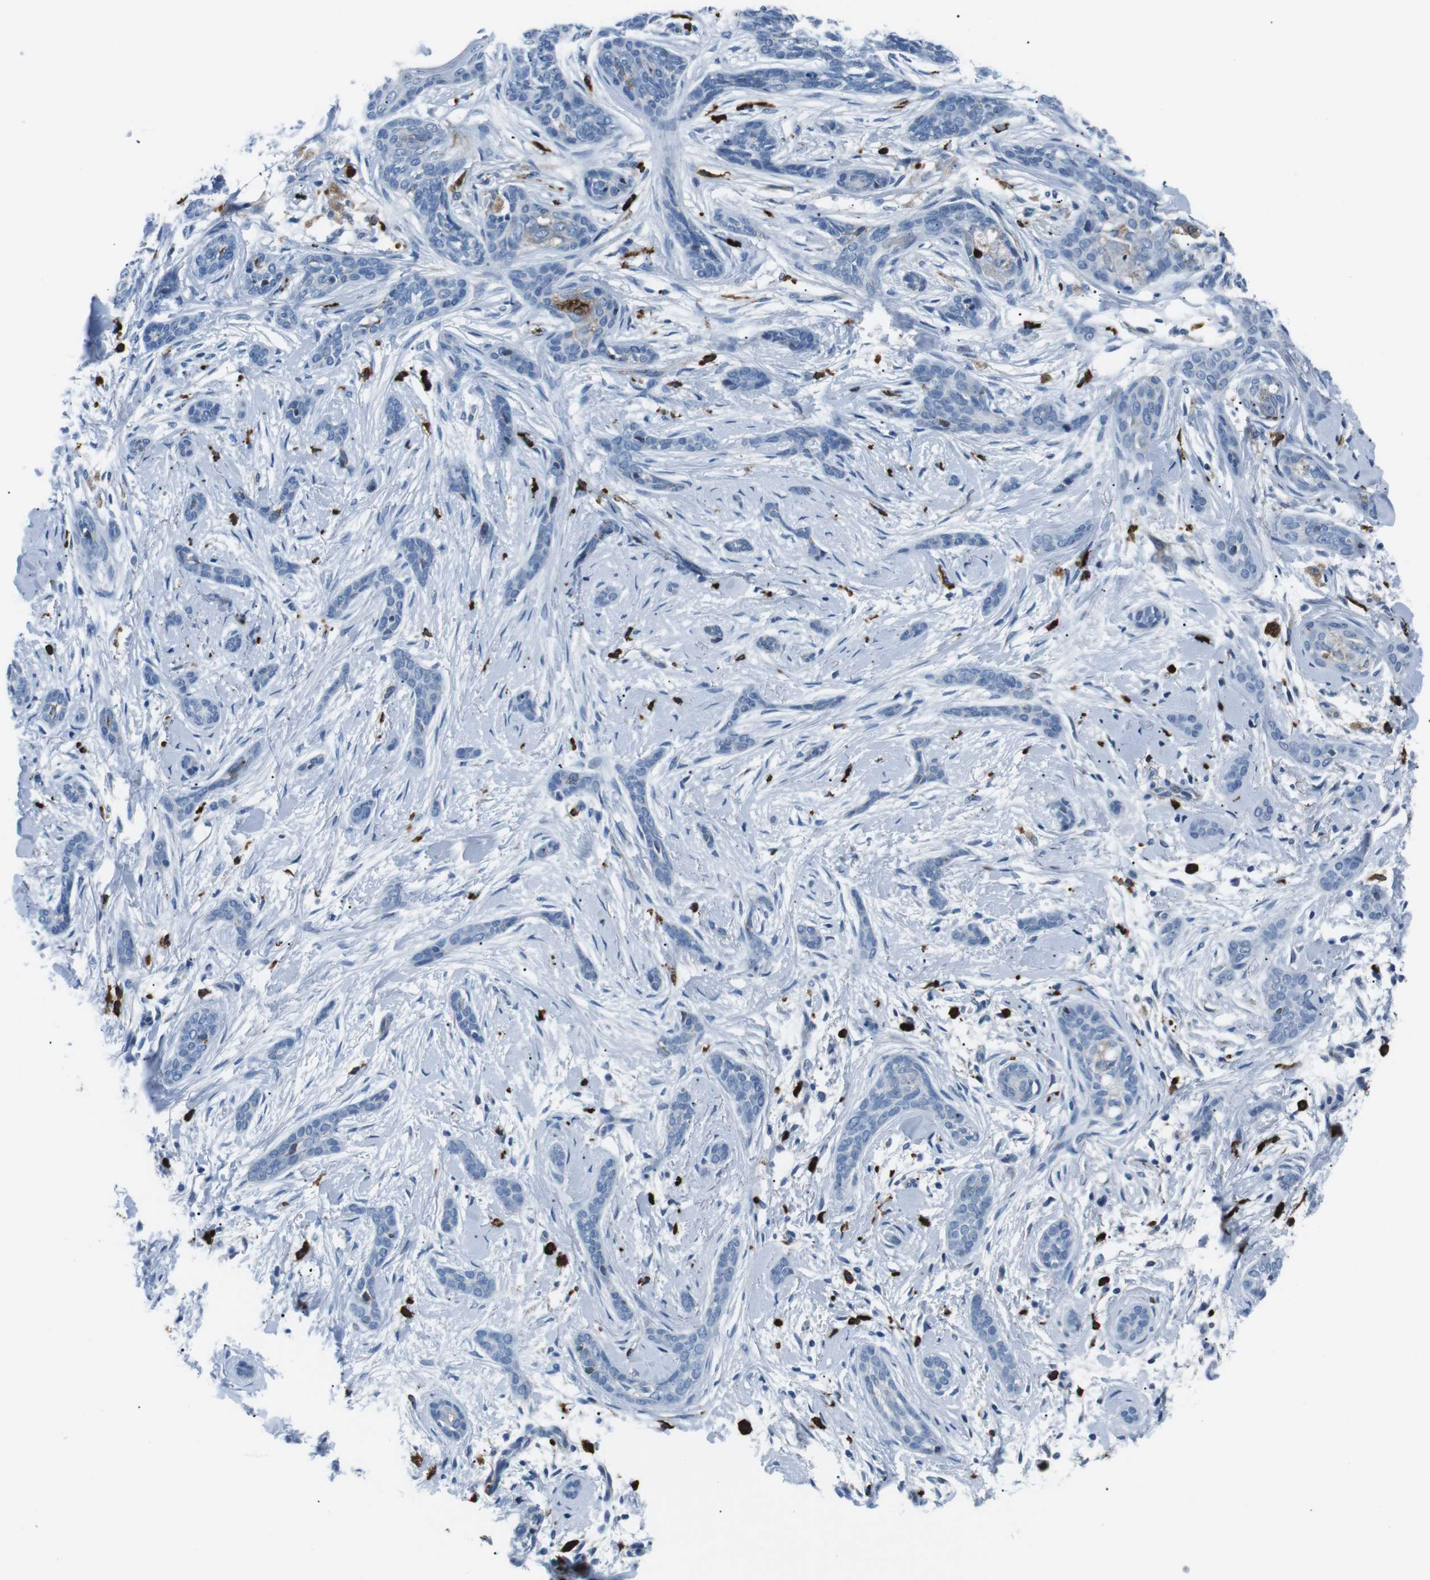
{"staining": {"intensity": "negative", "quantity": "none", "location": "none"}, "tissue": "skin cancer", "cell_type": "Tumor cells", "image_type": "cancer", "snomed": [{"axis": "morphology", "description": "Basal cell carcinoma"}, {"axis": "morphology", "description": "Adnexal tumor, benign"}, {"axis": "topography", "description": "Skin"}], "caption": "This is an immunohistochemistry (IHC) micrograph of skin basal cell carcinoma. There is no expression in tumor cells.", "gene": "CSF2RA", "patient": {"sex": "female", "age": 42}}